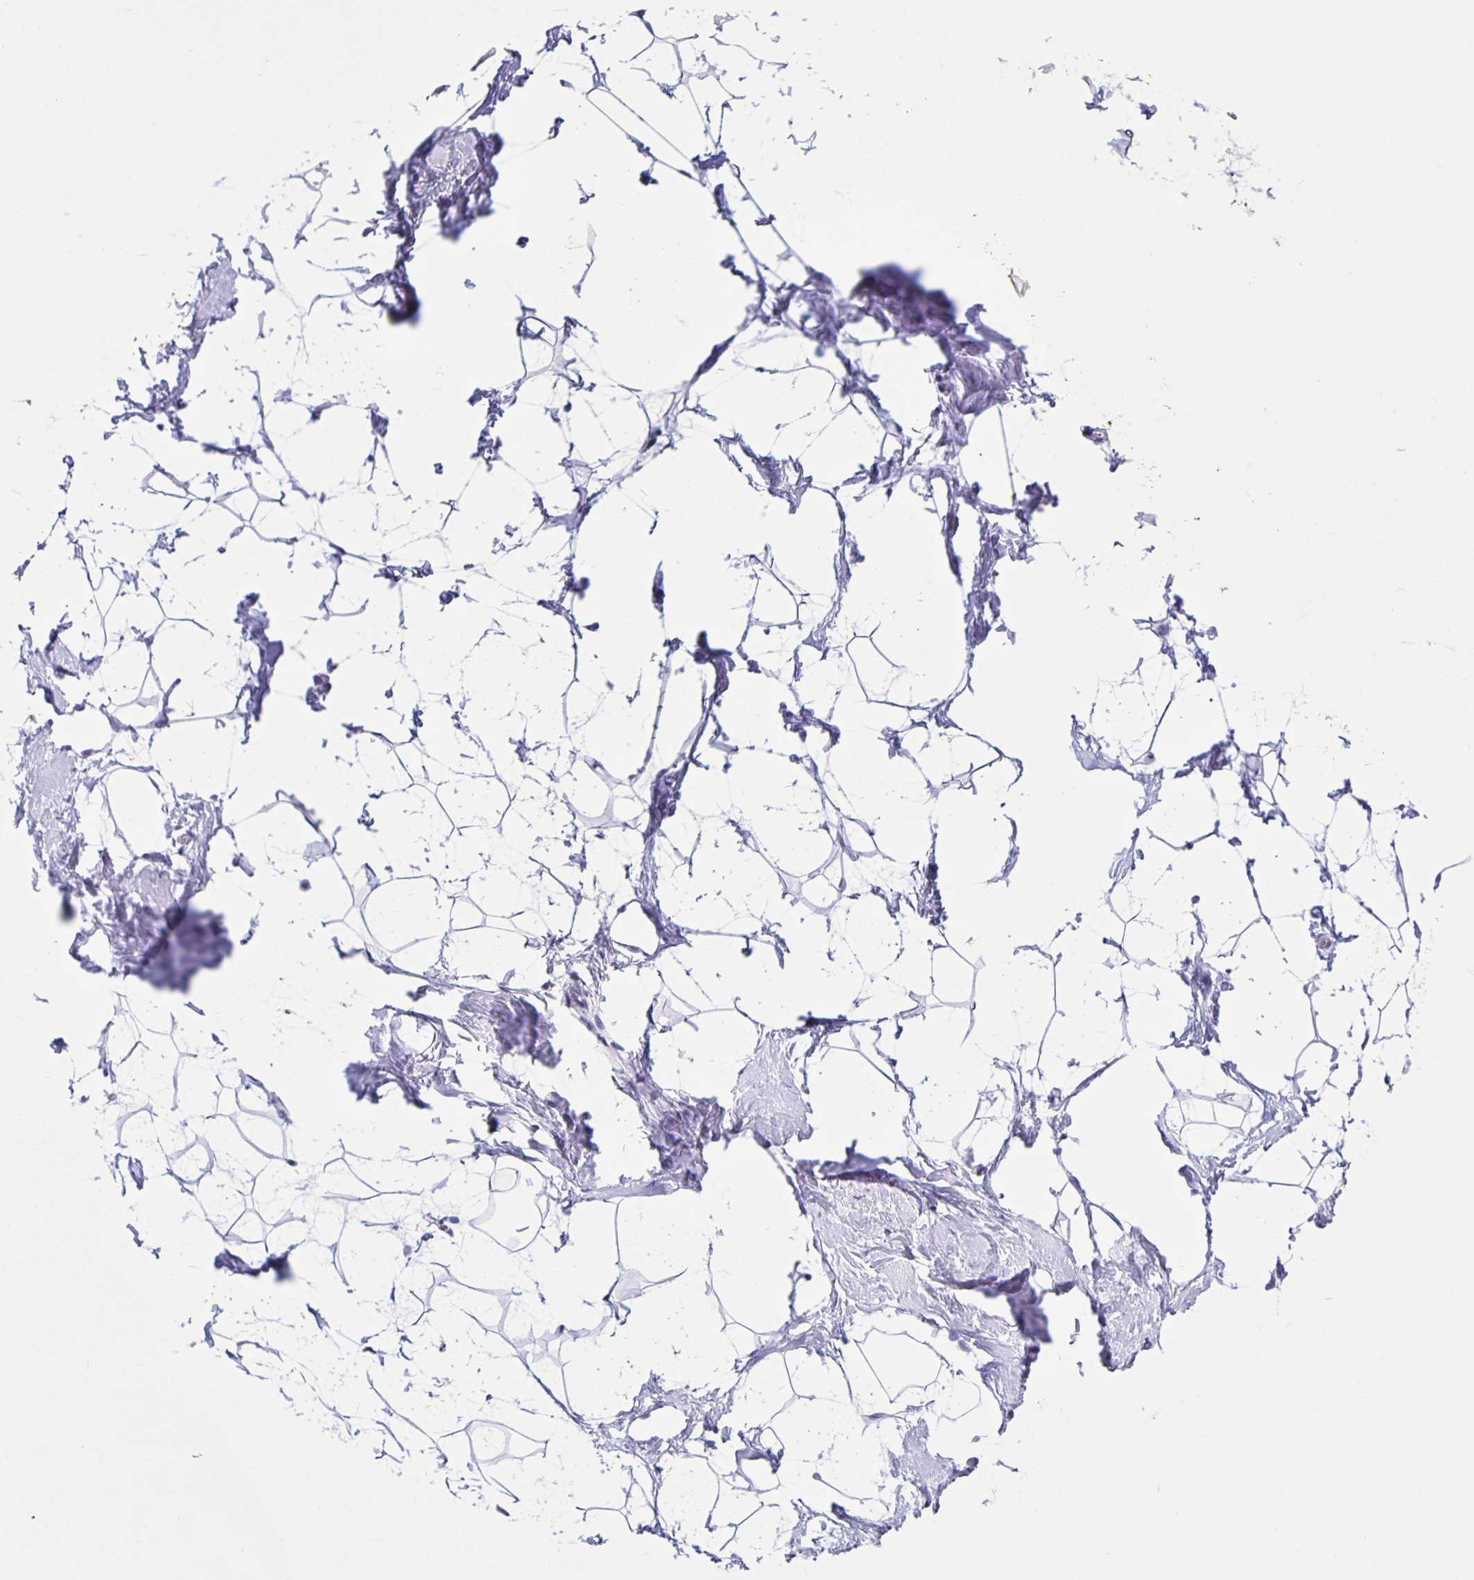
{"staining": {"intensity": "negative", "quantity": "none", "location": "none"}, "tissue": "breast", "cell_type": "Adipocytes", "image_type": "normal", "snomed": [{"axis": "morphology", "description": "Normal tissue, NOS"}, {"axis": "topography", "description": "Breast"}], "caption": "This is a histopathology image of immunohistochemistry staining of normal breast, which shows no staining in adipocytes. (DAB (3,3'-diaminobenzidine) immunohistochemistry visualized using brightfield microscopy, high magnification).", "gene": "TPPP", "patient": {"sex": "female", "age": 32}}